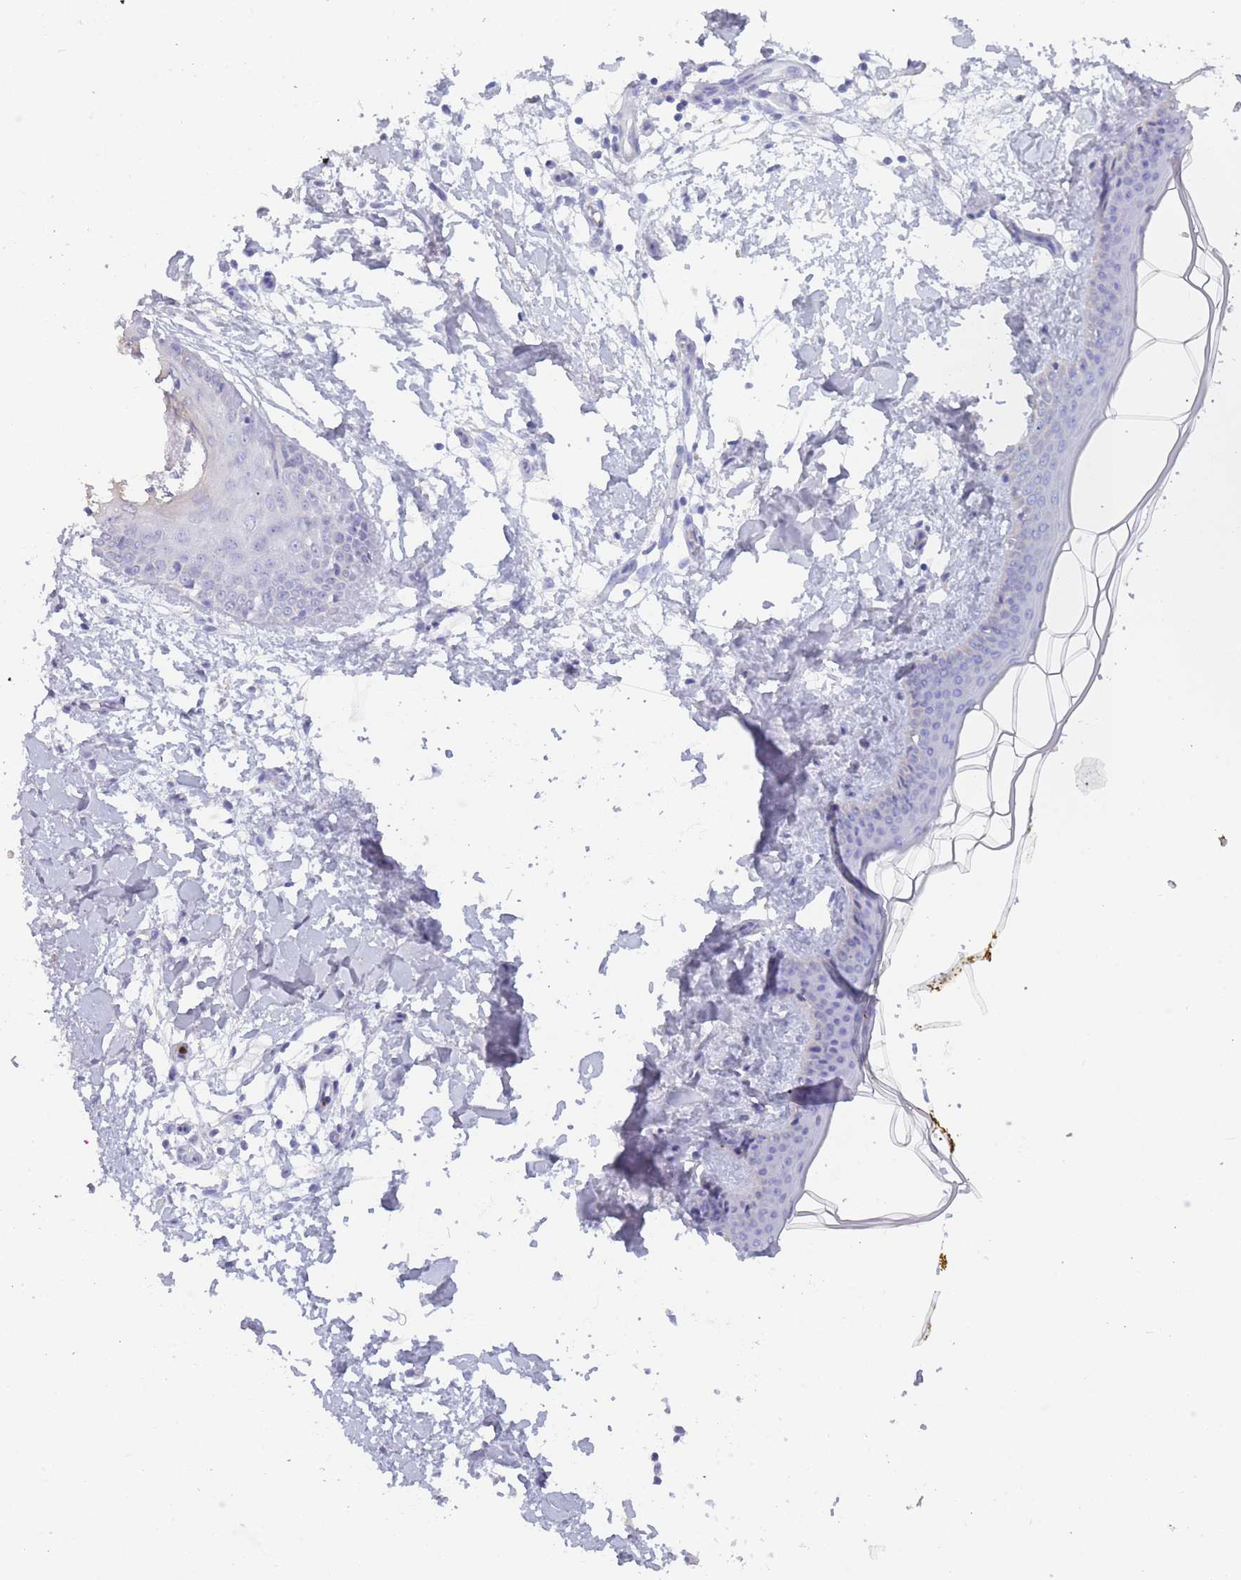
{"staining": {"intensity": "negative", "quantity": "none", "location": "none"}, "tissue": "skin", "cell_type": "Fibroblasts", "image_type": "normal", "snomed": [{"axis": "morphology", "description": "Normal tissue, NOS"}, {"axis": "topography", "description": "Skin"}], "caption": "An immunohistochemistry (IHC) image of normal skin is shown. There is no staining in fibroblasts of skin. (IHC, brightfield microscopy, high magnification).", "gene": "ZNF627", "patient": {"sex": "female", "age": 34}}